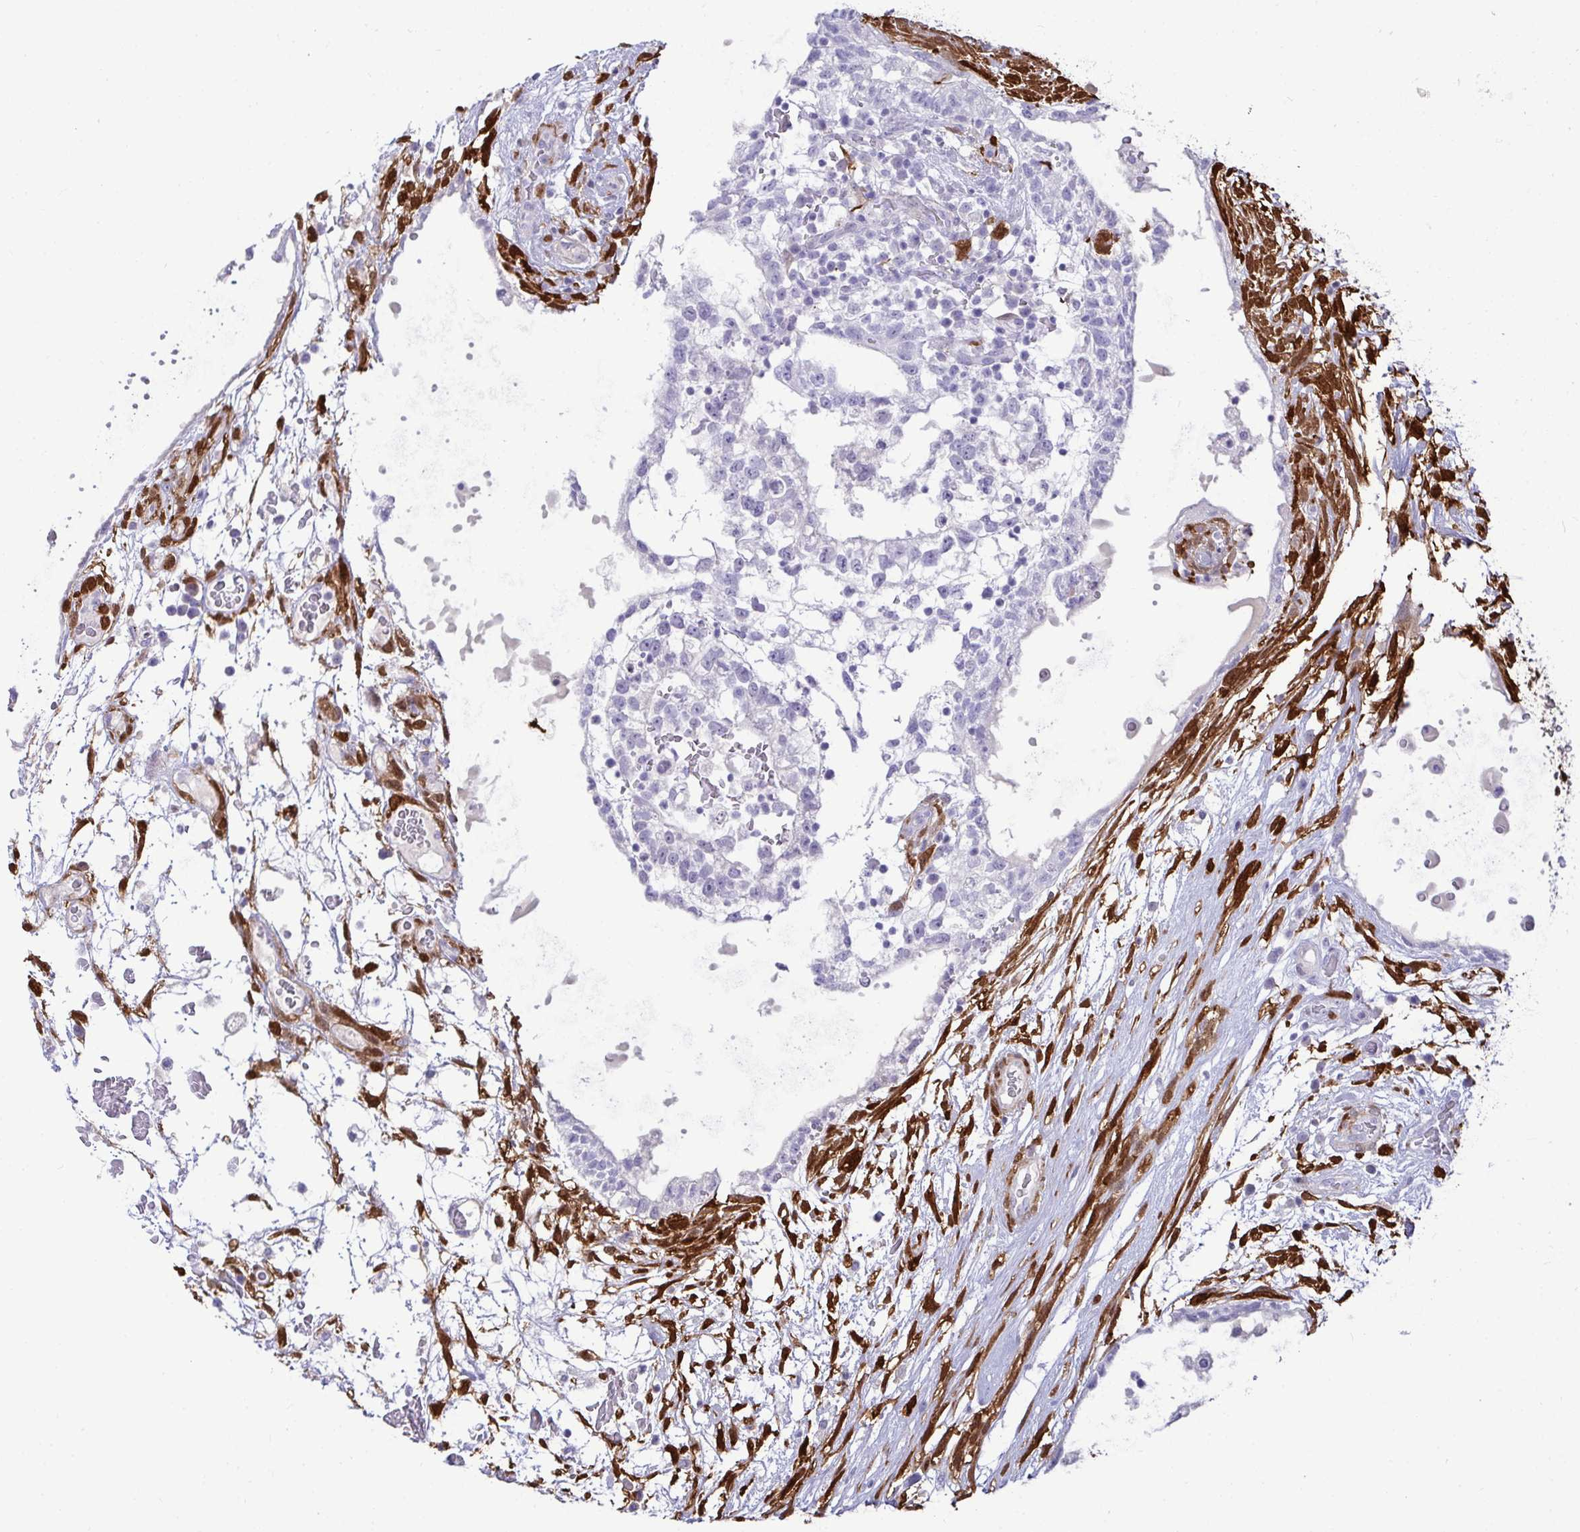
{"staining": {"intensity": "negative", "quantity": "none", "location": "none"}, "tissue": "testis cancer", "cell_type": "Tumor cells", "image_type": "cancer", "snomed": [{"axis": "morphology", "description": "Carcinoma, Embryonal, NOS"}, {"axis": "topography", "description": "Testis"}], "caption": "Micrograph shows no protein positivity in tumor cells of testis cancer (embryonal carcinoma) tissue.", "gene": "HSPB6", "patient": {"sex": "male", "age": 32}}